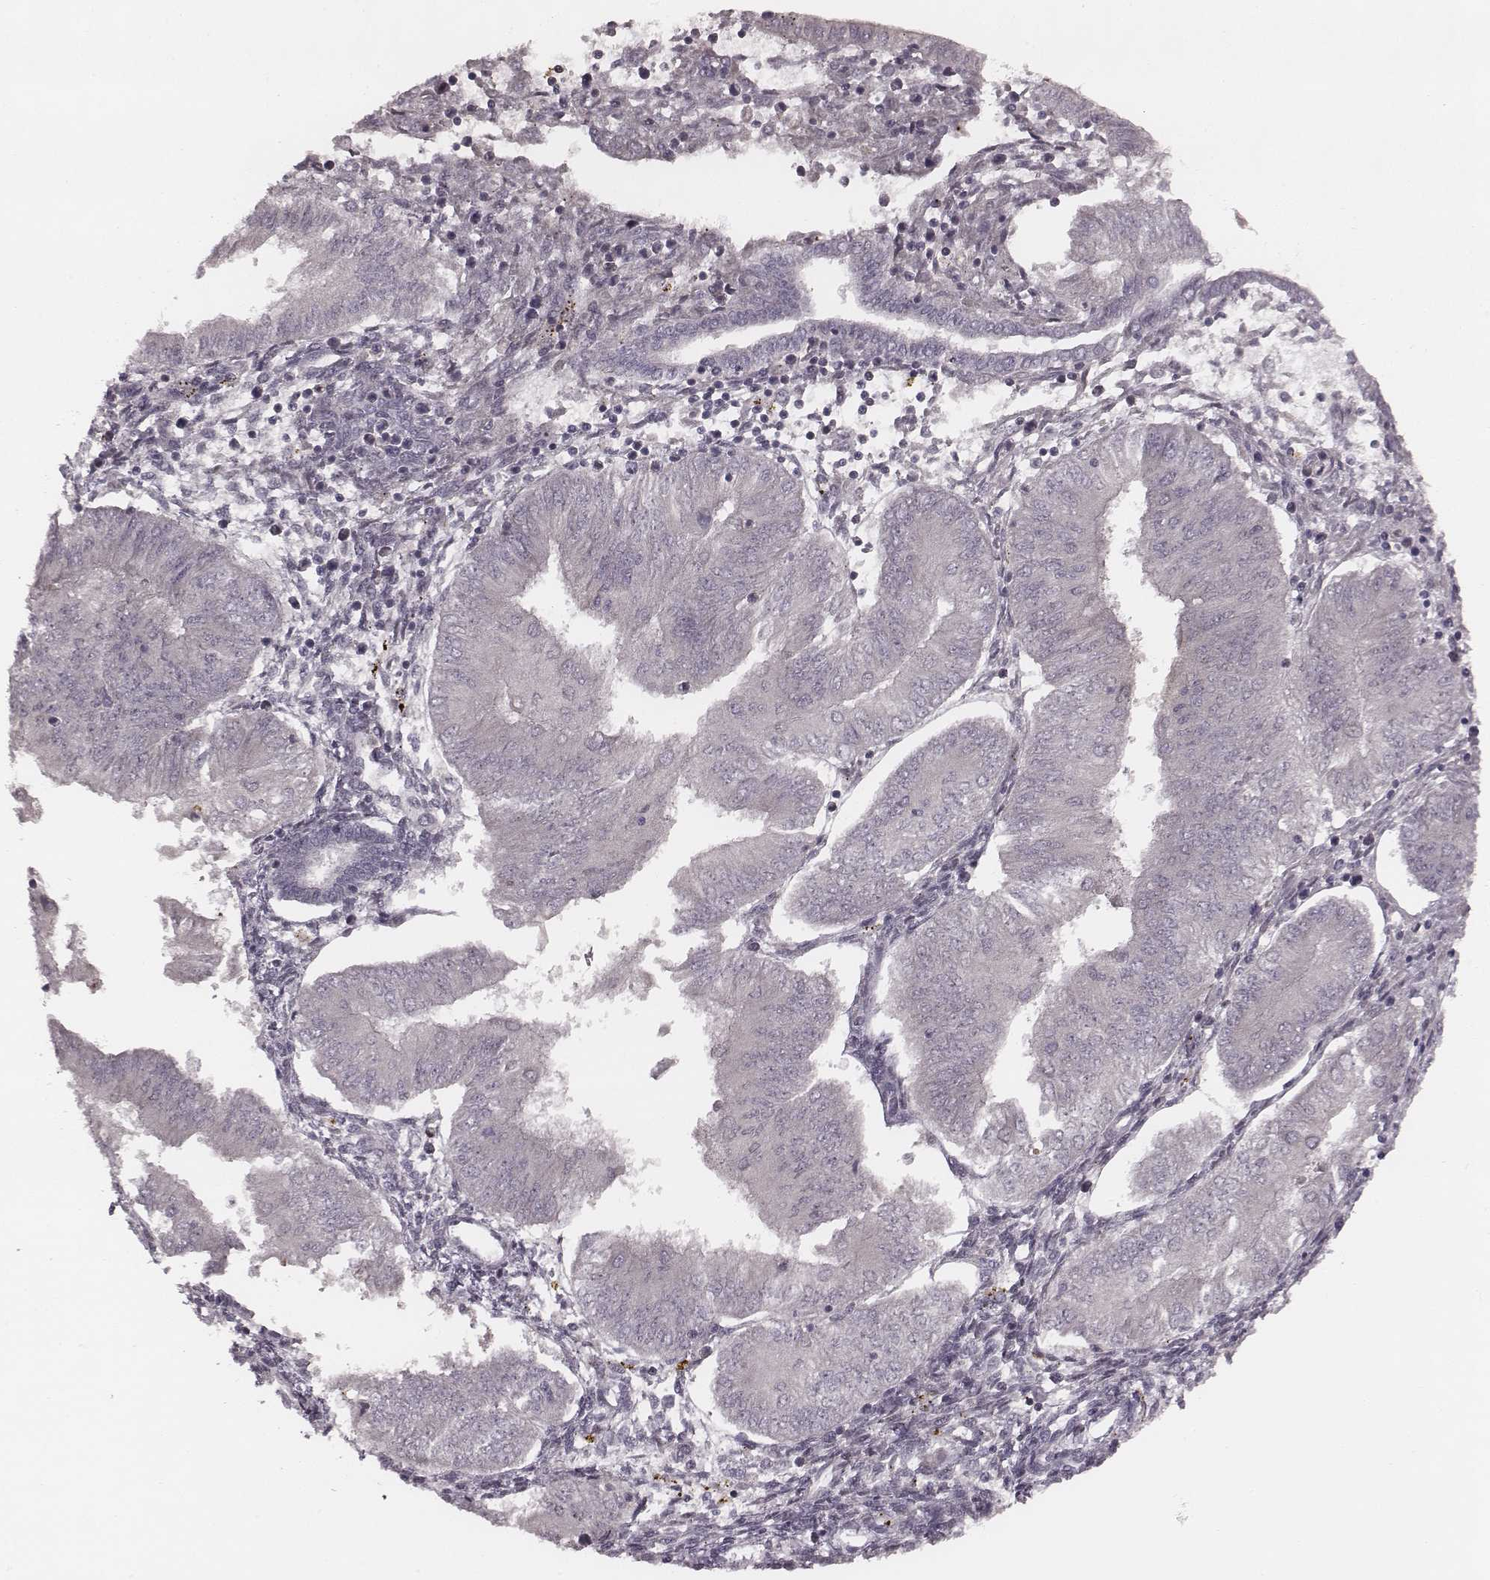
{"staining": {"intensity": "negative", "quantity": "none", "location": "none"}, "tissue": "endometrial cancer", "cell_type": "Tumor cells", "image_type": "cancer", "snomed": [{"axis": "morphology", "description": "Adenocarcinoma, NOS"}, {"axis": "topography", "description": "Endometrium"}], "caption": "This image is of endometrial cancer (adenocarcinoma) stained with immunohistochemistry (IHC) to label a protein in brown with the nuclei are counter-stained blue. There is no staining in tumor cells.", "gene": "NDC1", "patient": {"sex": "female", "age": 53}}